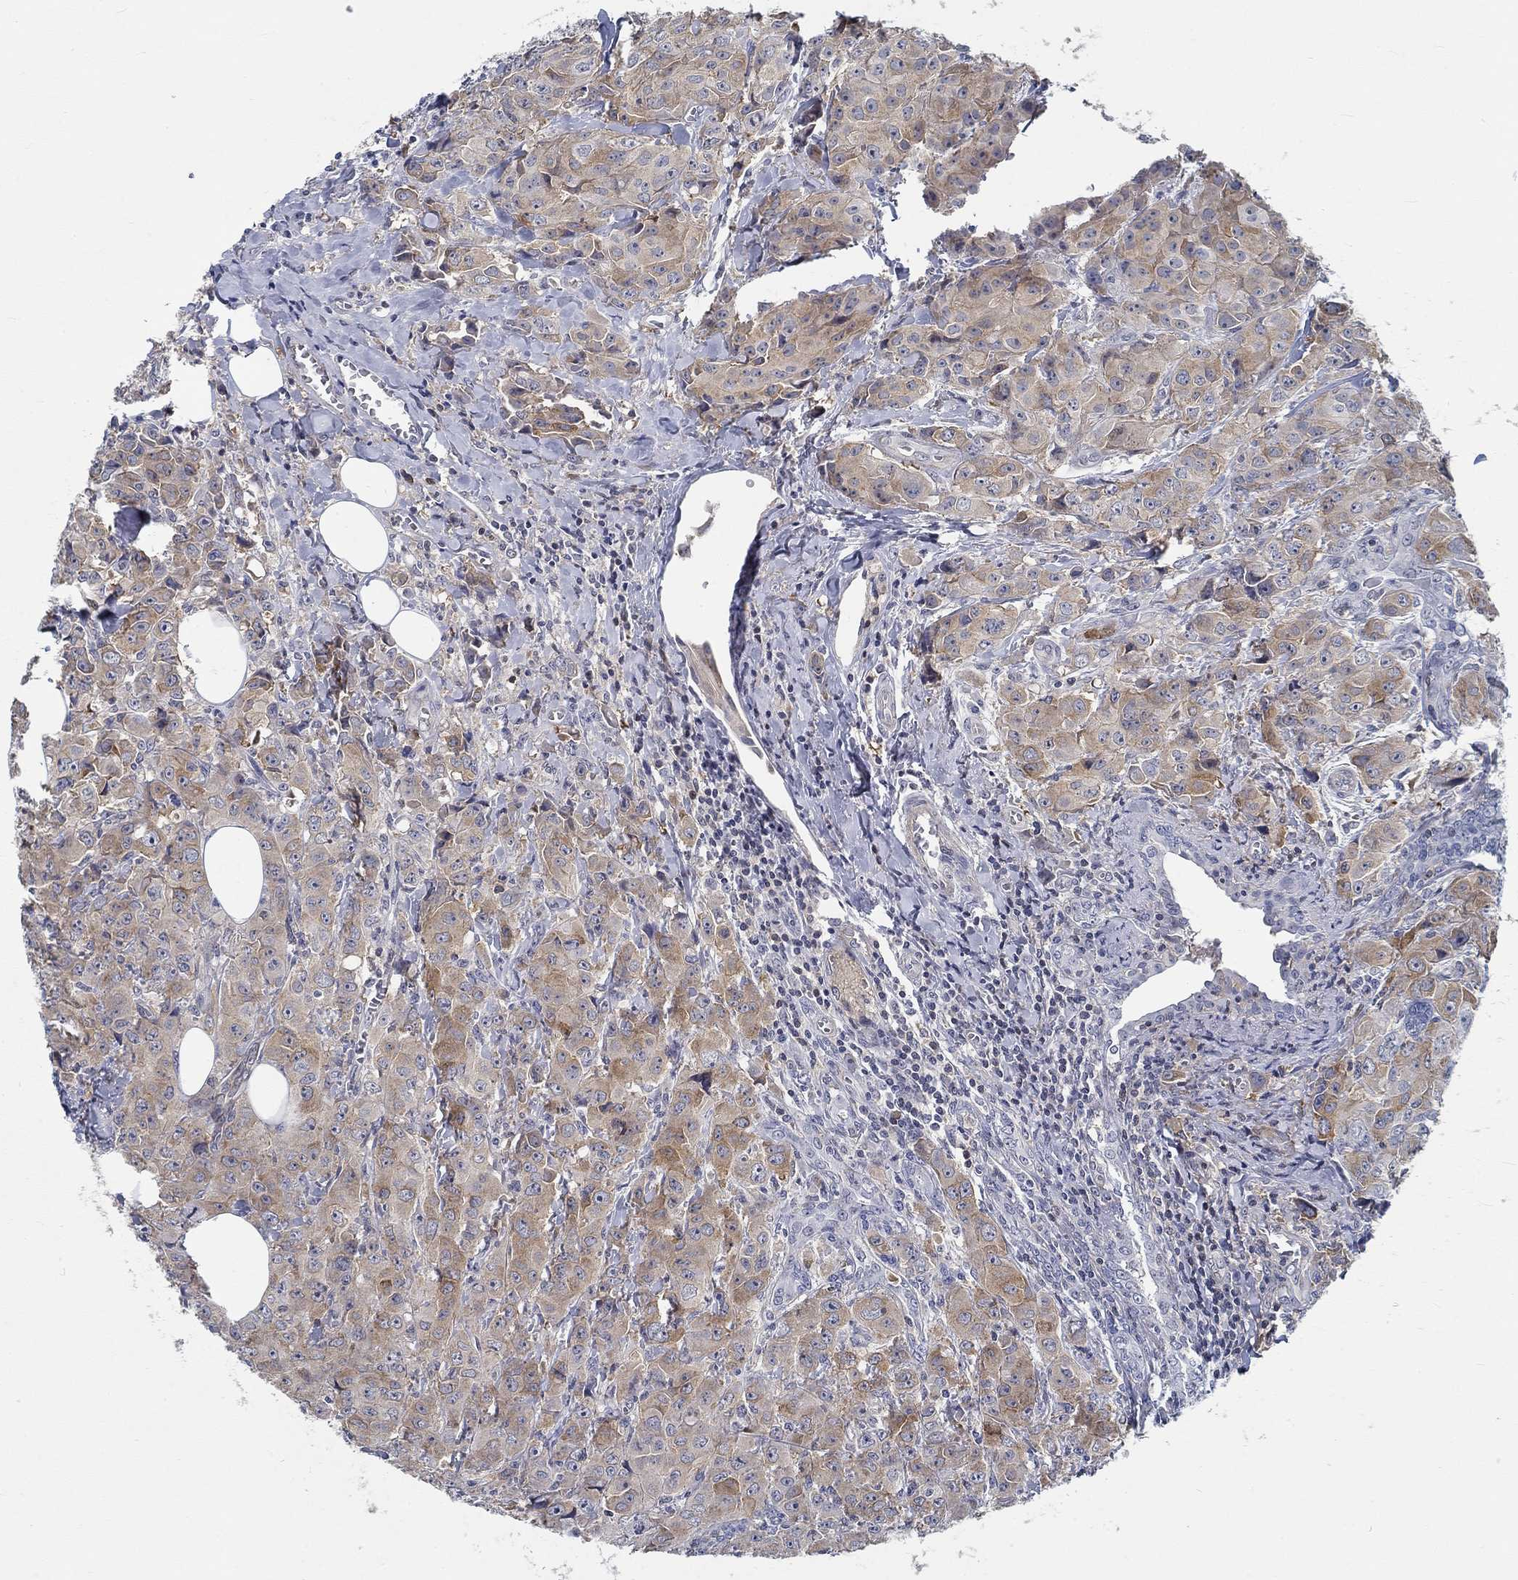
{"staining": {"intensity": "moderate", "quantity": "<25%", "location": "cytoplasmic/membranous"}, "tissue": "breast cancer", "cell_type": "Tumor cells", "image_type": "cancer", "snomed": [{"axis": "morphology", "description": "Duct carcinoma"}, {"axis": "topography", "description": "Breast"}], "caption": "Breast cancer stained for a protein (brown) displays moderate cytoplasmic/membranous positive staining in about <25% of tumor cells.", "gene": "MYBPC1", "patient": {"sex": "female", "age": 43}}